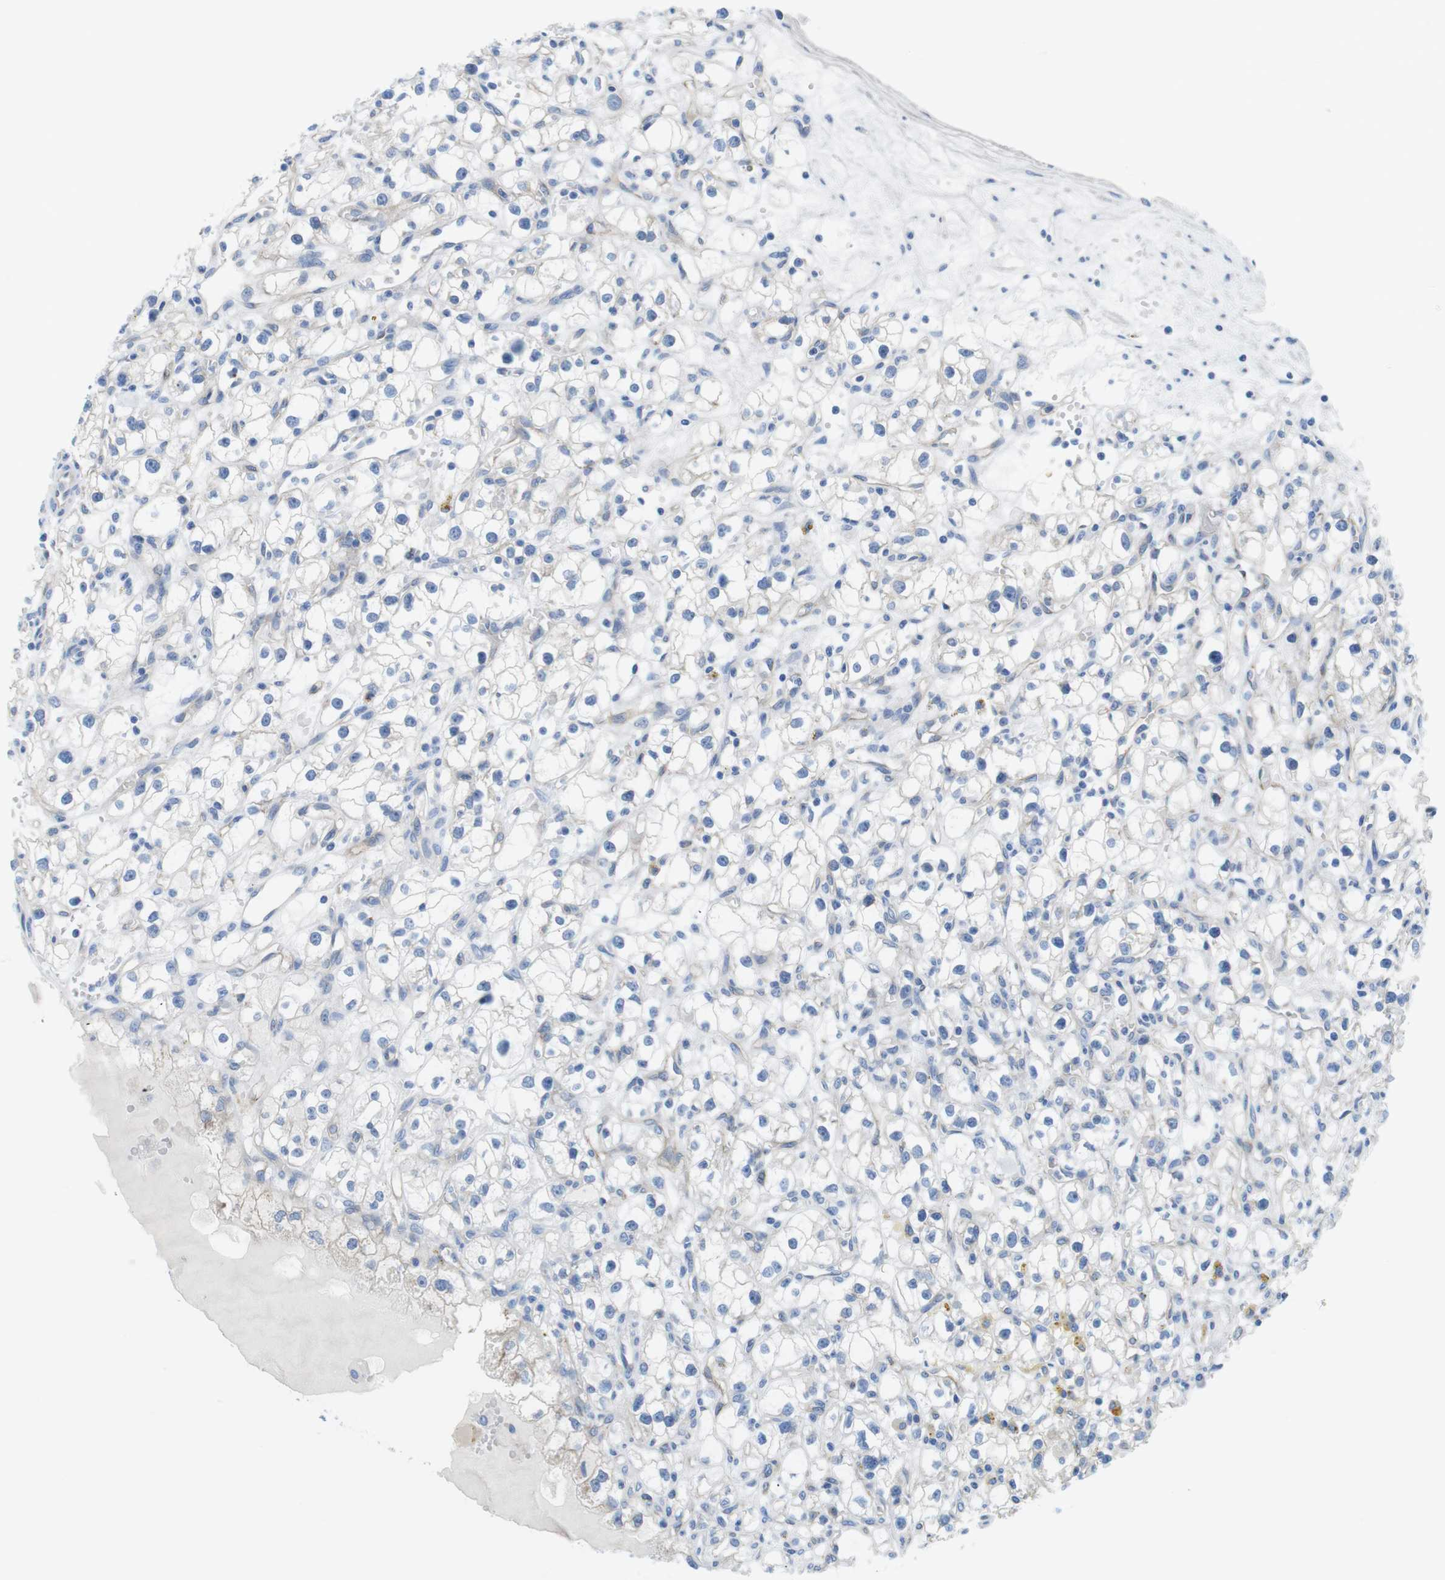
{"staining": {"intensity": "negative", "quantity": "none", "location": "none"}, "tissue": "renal cancer", "cell_type": "Tumor cells", "image_type": "cancer", "snomed": [{"axis": "morphology", "description": "Adenocarcinoma, NOS"}, {"axis": "topography", "description": "Kidney"}], "caption": "The IHC histopathology image has no significant positivity in tumor cells of adenocarcinoma (renal) tissue. (DAB immunohistochemistry with hematoxylin counter stain).", "gene": "CDH8", "patient": {"sex": "male", "age": 56}}